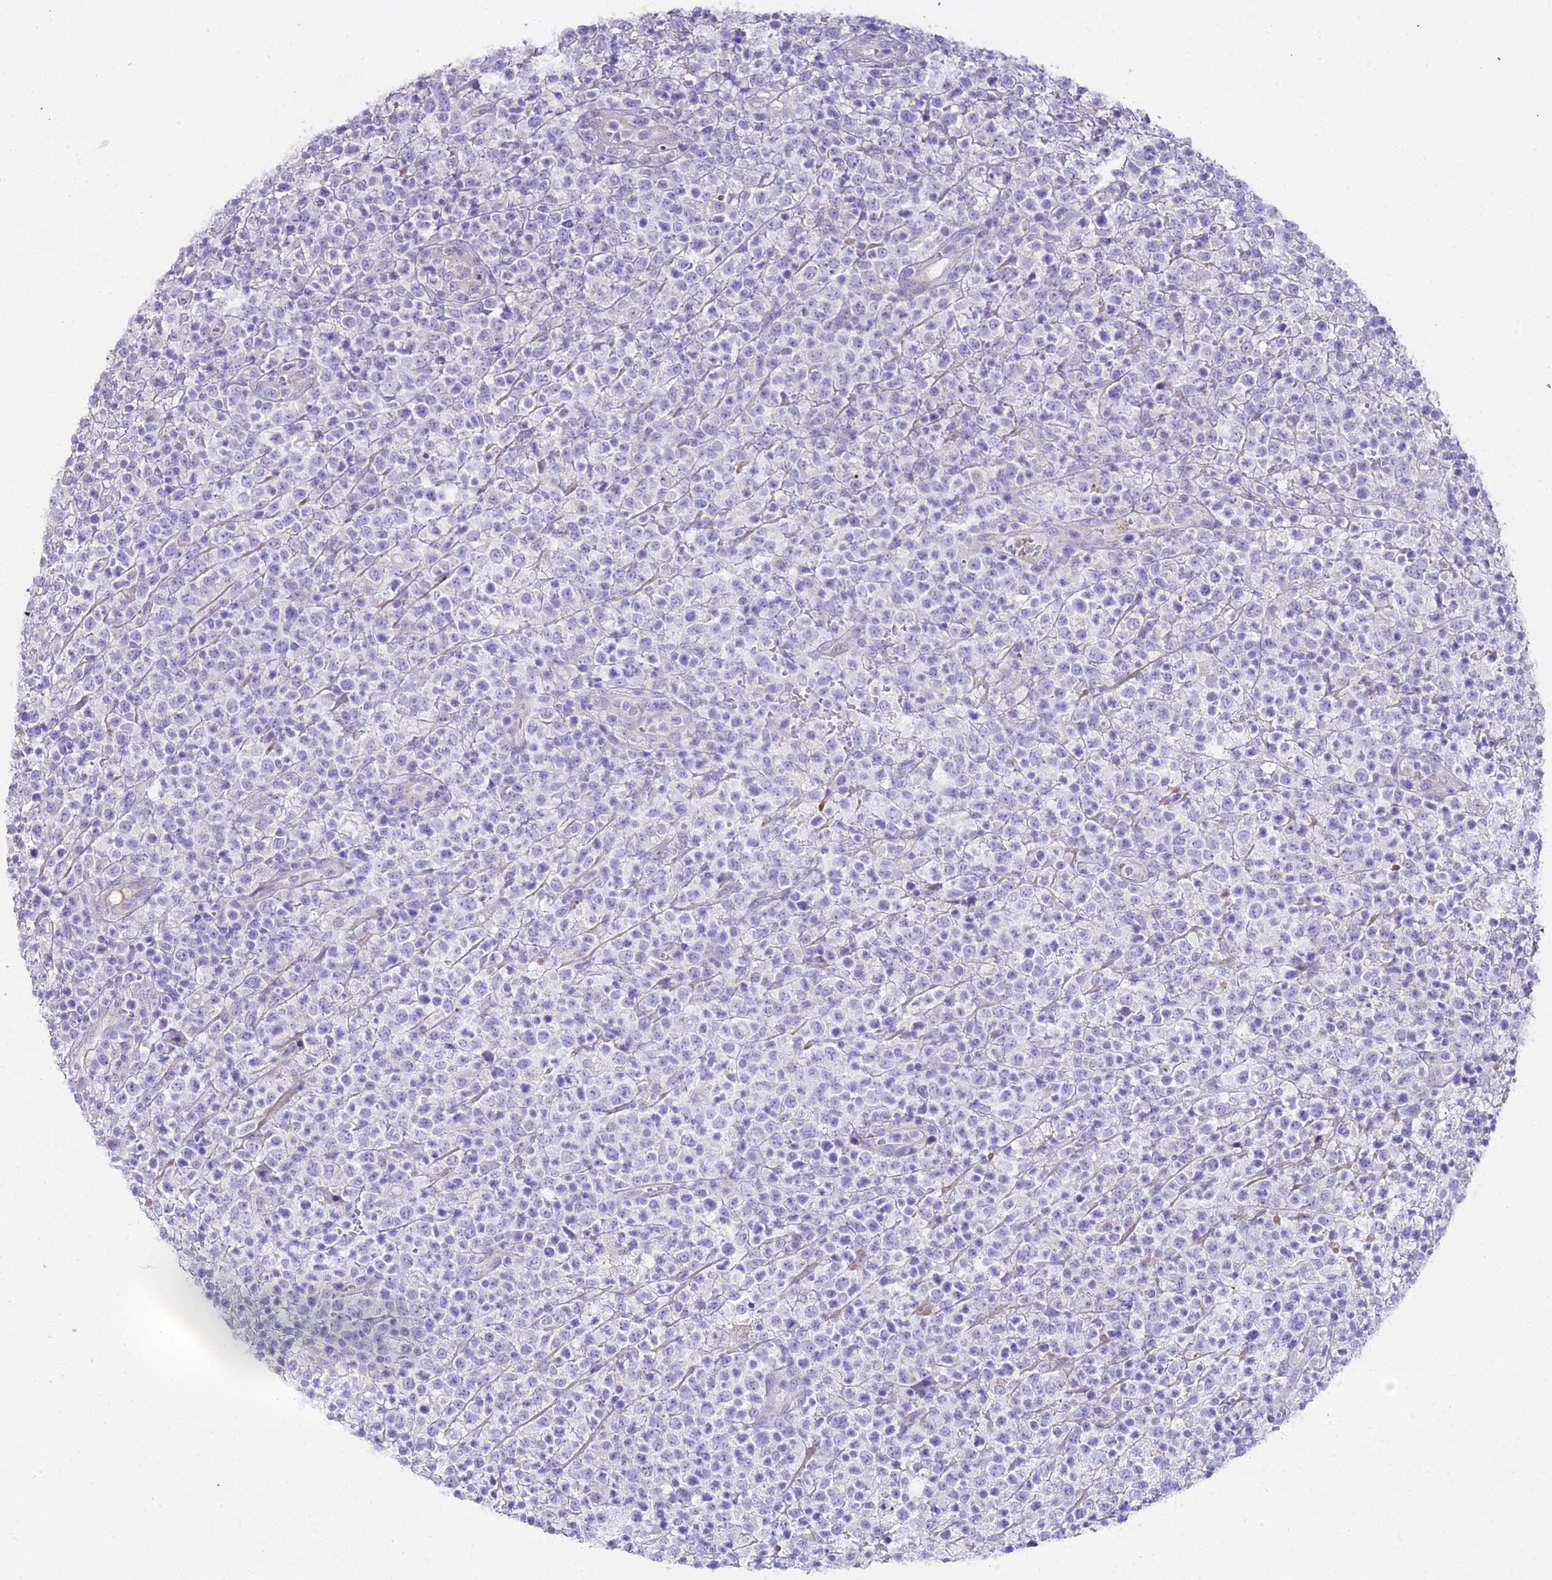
{"staining": {"intensity": "negative", "quantity": "none", "location": "none"}, "tissue": "lymphoma", "cell_type": "Tumor cells", "image_type": "cancer", "snomed": [{"axis": "morphology", "description": "Malignant lymphoma, non-Hodgkin's type, High grade"}, {"axis": "topography", "description": "Colon"}], "caption": "The IHC micrograph has no significant staining in tumor cells of lymphoma tissue.", "gene": "GLYAT", "patient": {"sex": "female", "age": 53}}